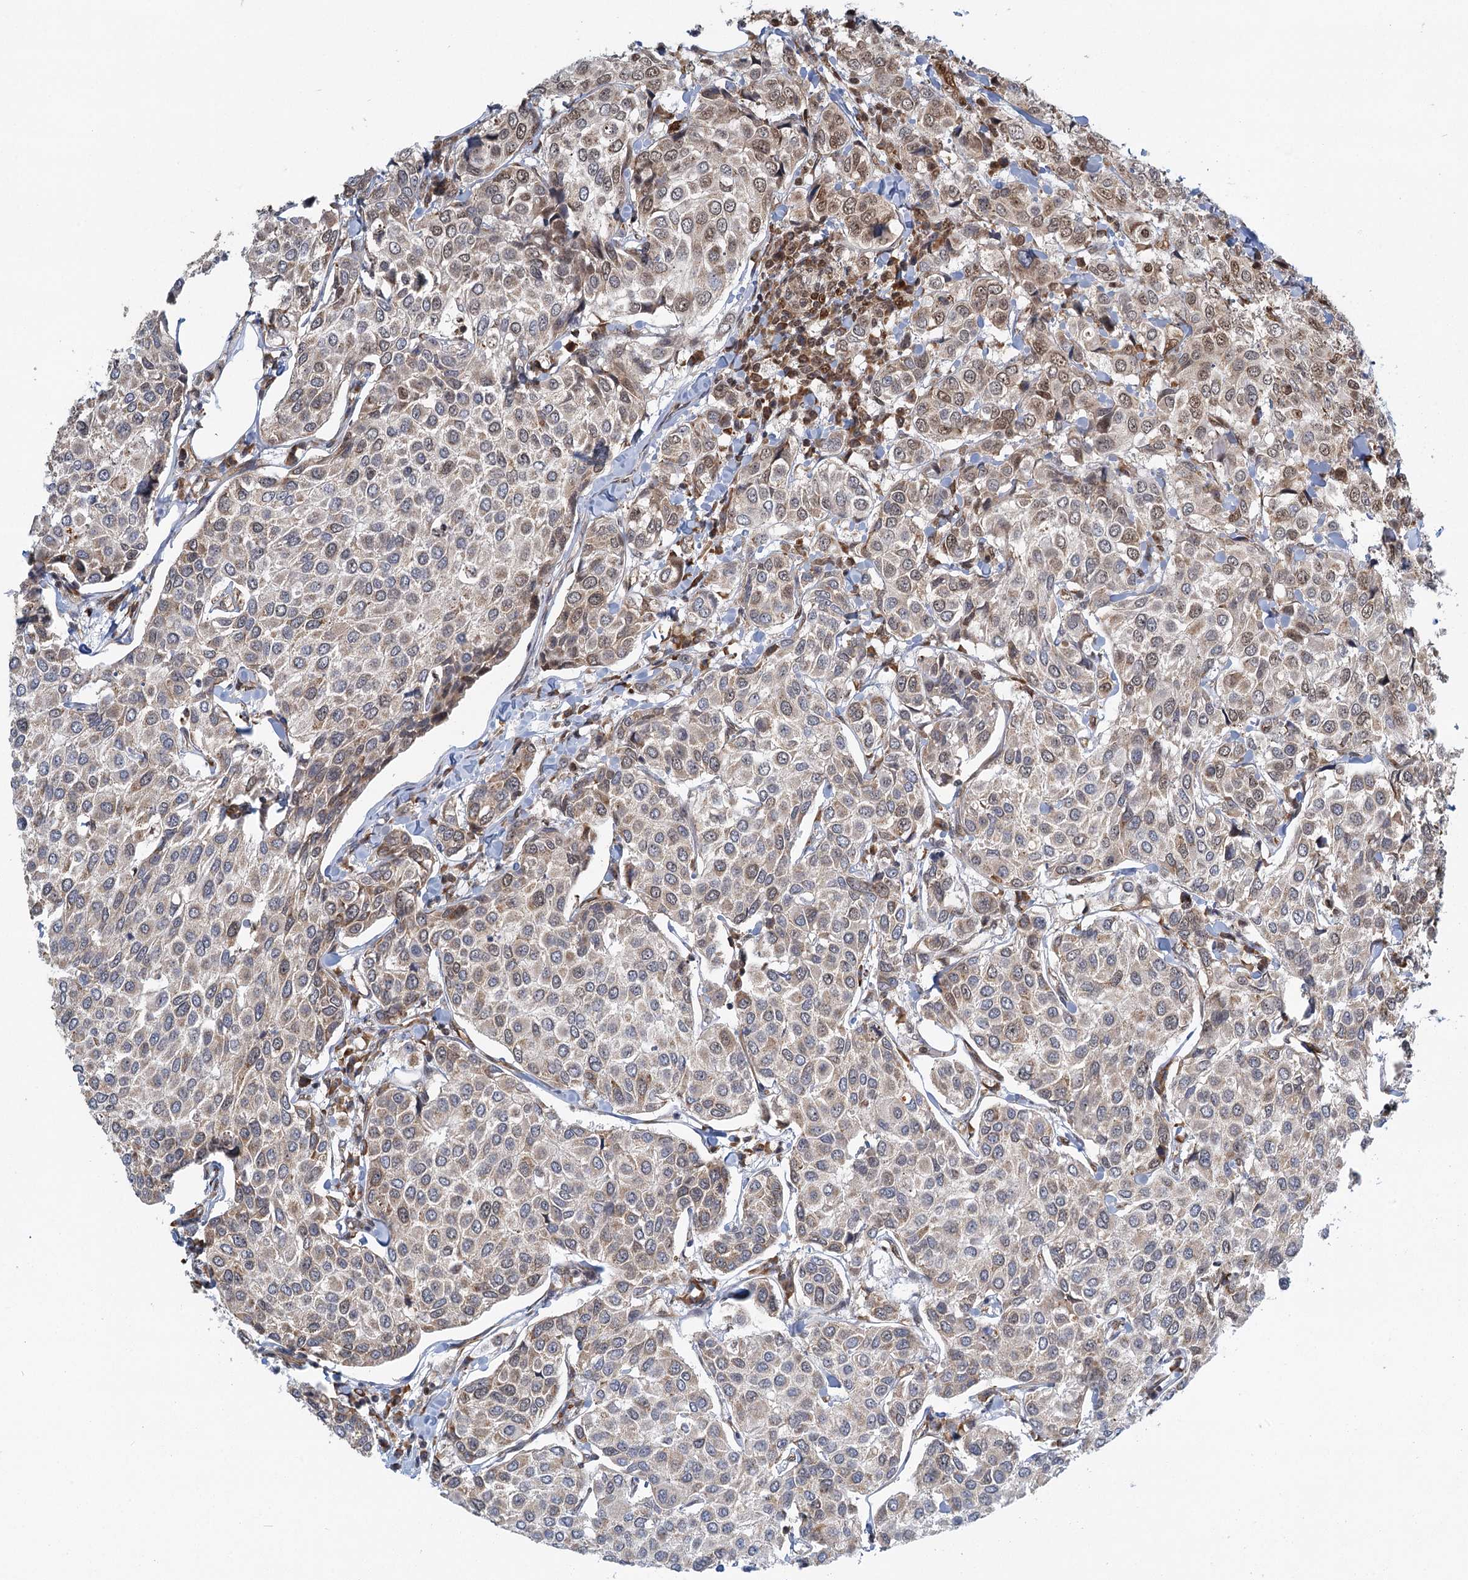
{"staining": {"intensity": "moderate", "quantity": ">75%", "location": "cytoplasmic/membranous,nuclear"}, "tissue": "breast cancer", "cell_type": "Tumor cells", "image_type": "cancer", "snomed": [{"axis": "morphology", "description": "Duct carcinoma"}, {"axis": "topography", "description": "Breast"}], "caption": "This image displays IHC staining of breast cancer, with medium moderate cytoplasmic/membranous and nuclear staining in about >75% of tumor cells.", "gene": "GPATCH11", "patient": {"sex": "female", "age": 55}}